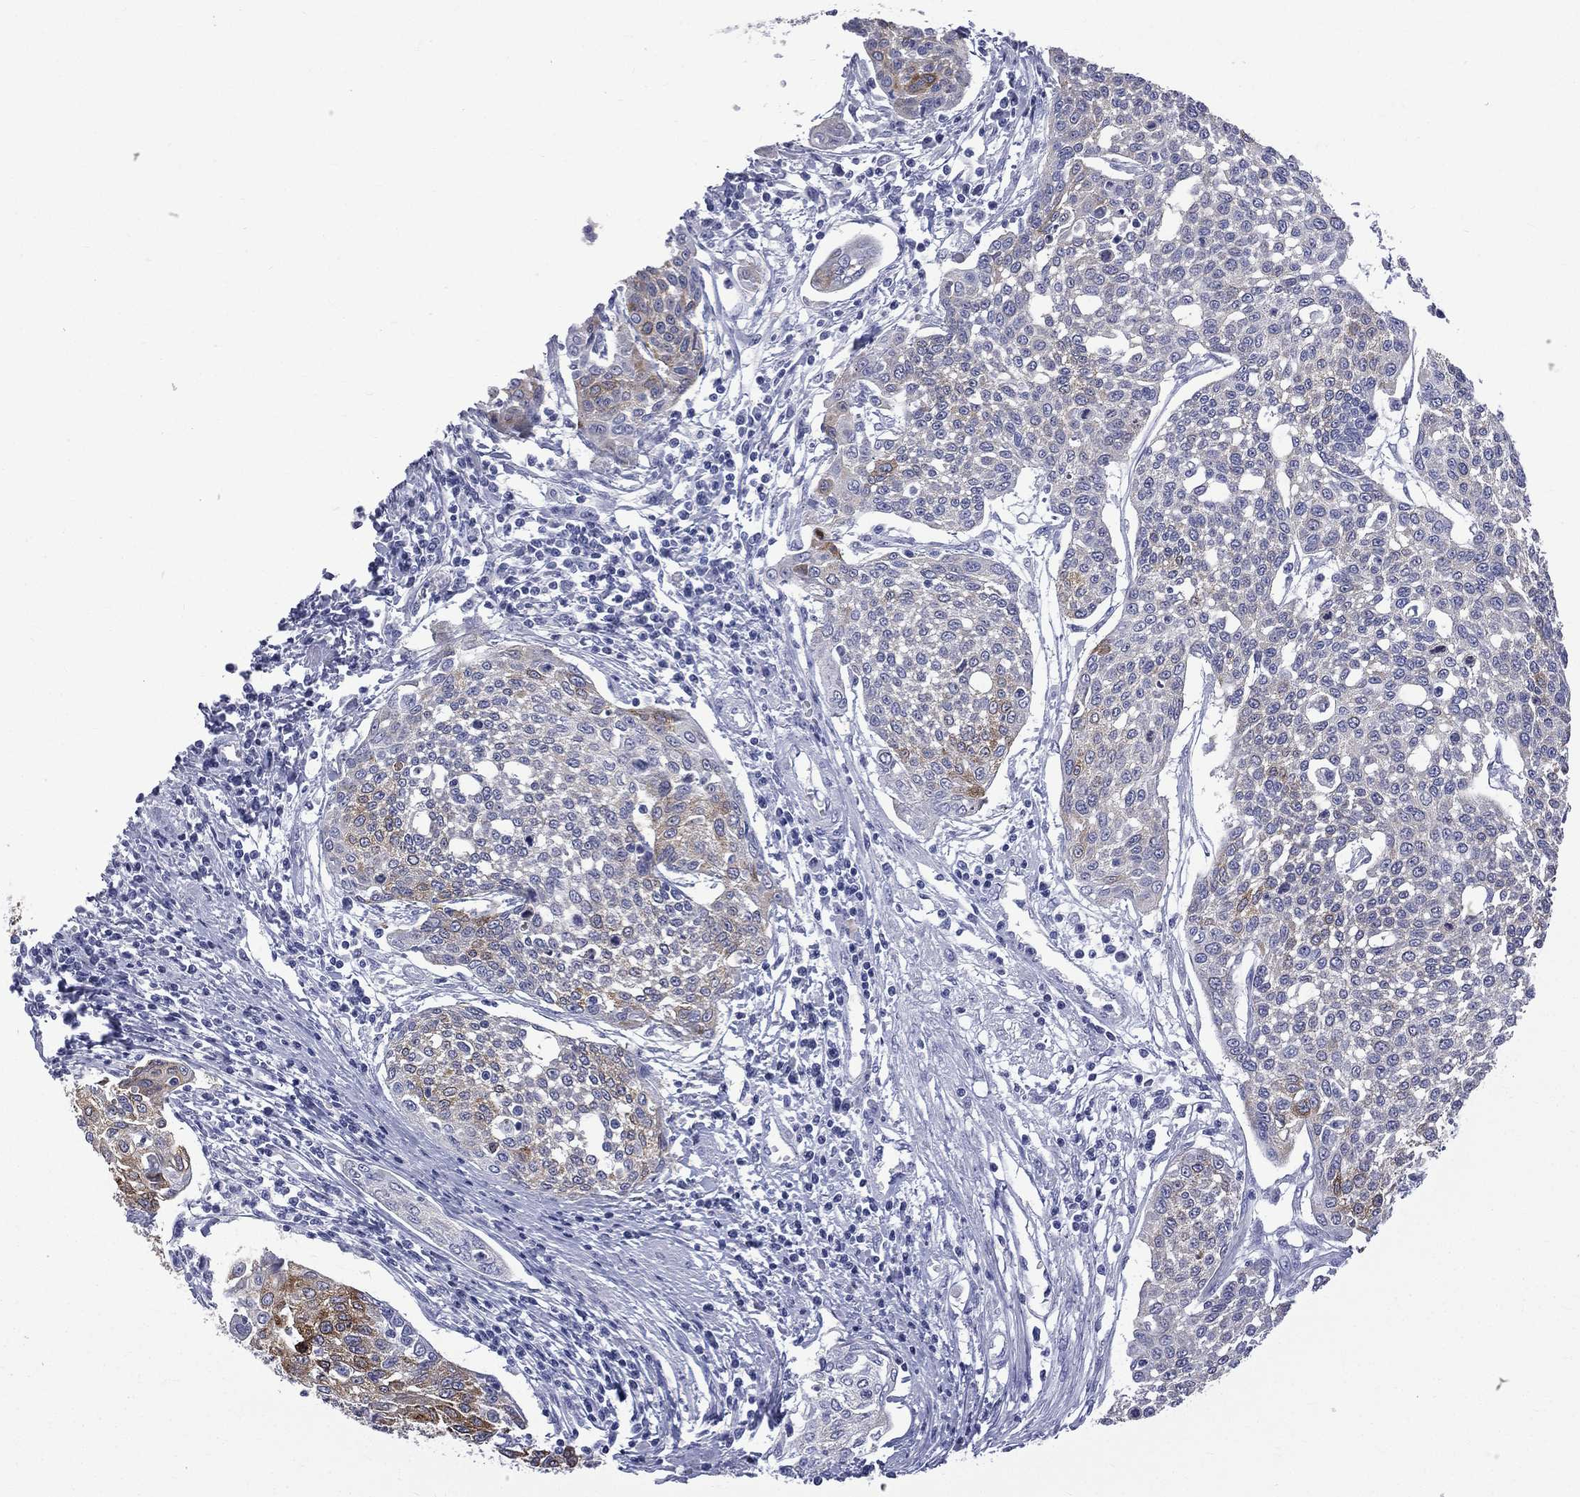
{"staining": {"intensity": "moderate", "quantity": "<25%", "location": "cytoplasmic/membranous"}, "tissue": "cervical cancer", "cell_type": "Tumor cells", "image_type": "cancer", "snomed": [{"axis": "morphology", "description": "Squamous cell carcinoma, NOS"}, {"axis": "topography", "description": "Cervix"}], "caption": "Immunohistochemical staining of cervical squamous cell carcinoma demonstrates moderate cytoplasmic/membranous protein expression in approximately <25% of tumor cells.", "gene": "CES2", "patient": {"sex": "female", "age": 34}}